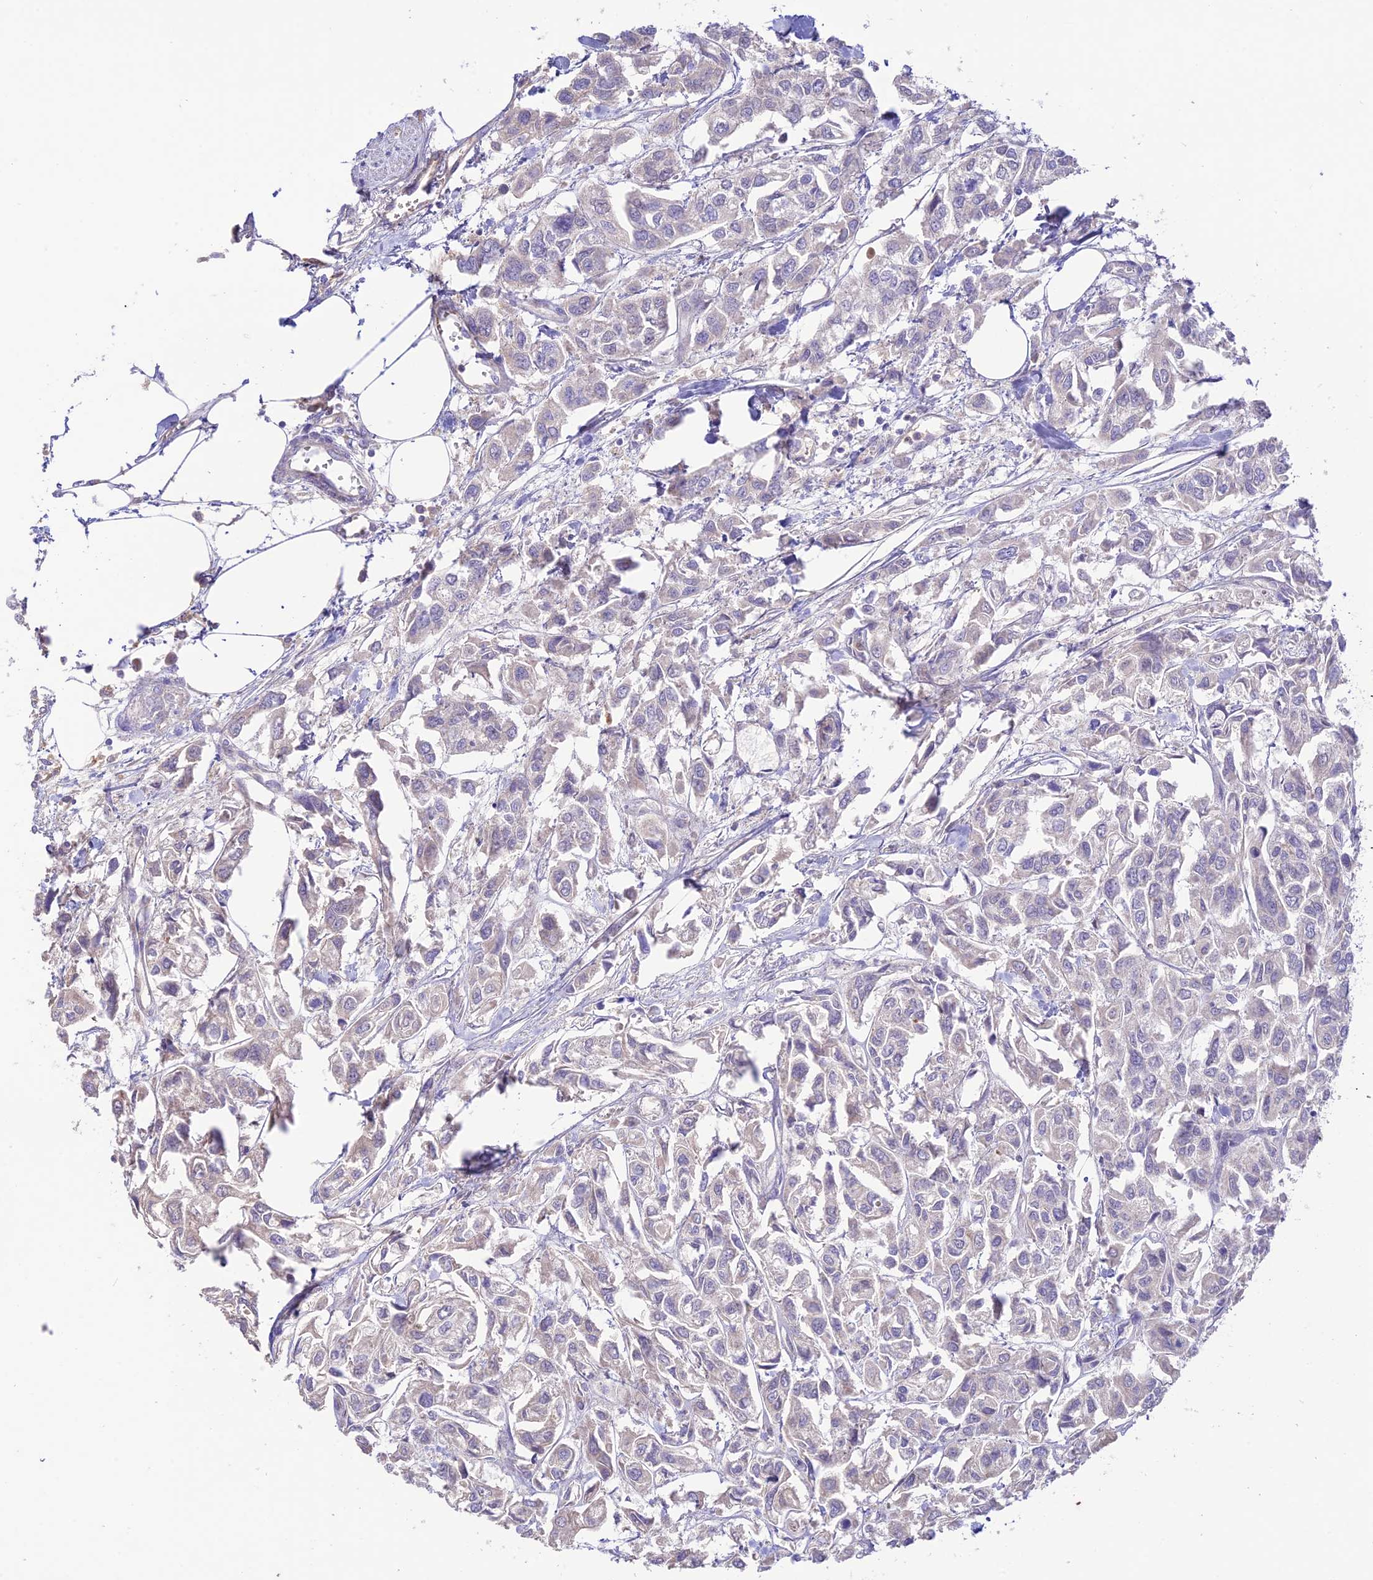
{"staining": {"intensity": "negative", "quantity": "none", "location": "none"}, "tissue": "urothelial cancer", "cell_type": "Tumor cells", "image_type": "cancer", "snomed": [{"axis": "morphology", "description": "Urothelial carcinoma, High grade"}, {"axis": "topography", "description": "Urinary bladder"}], "caption": "Urothelial cancer was stained to show a protein in brown. There is no significant expression in tumor cells.", "gene": "NLRP9", "patient": {"sex": "male", "age": 67}}